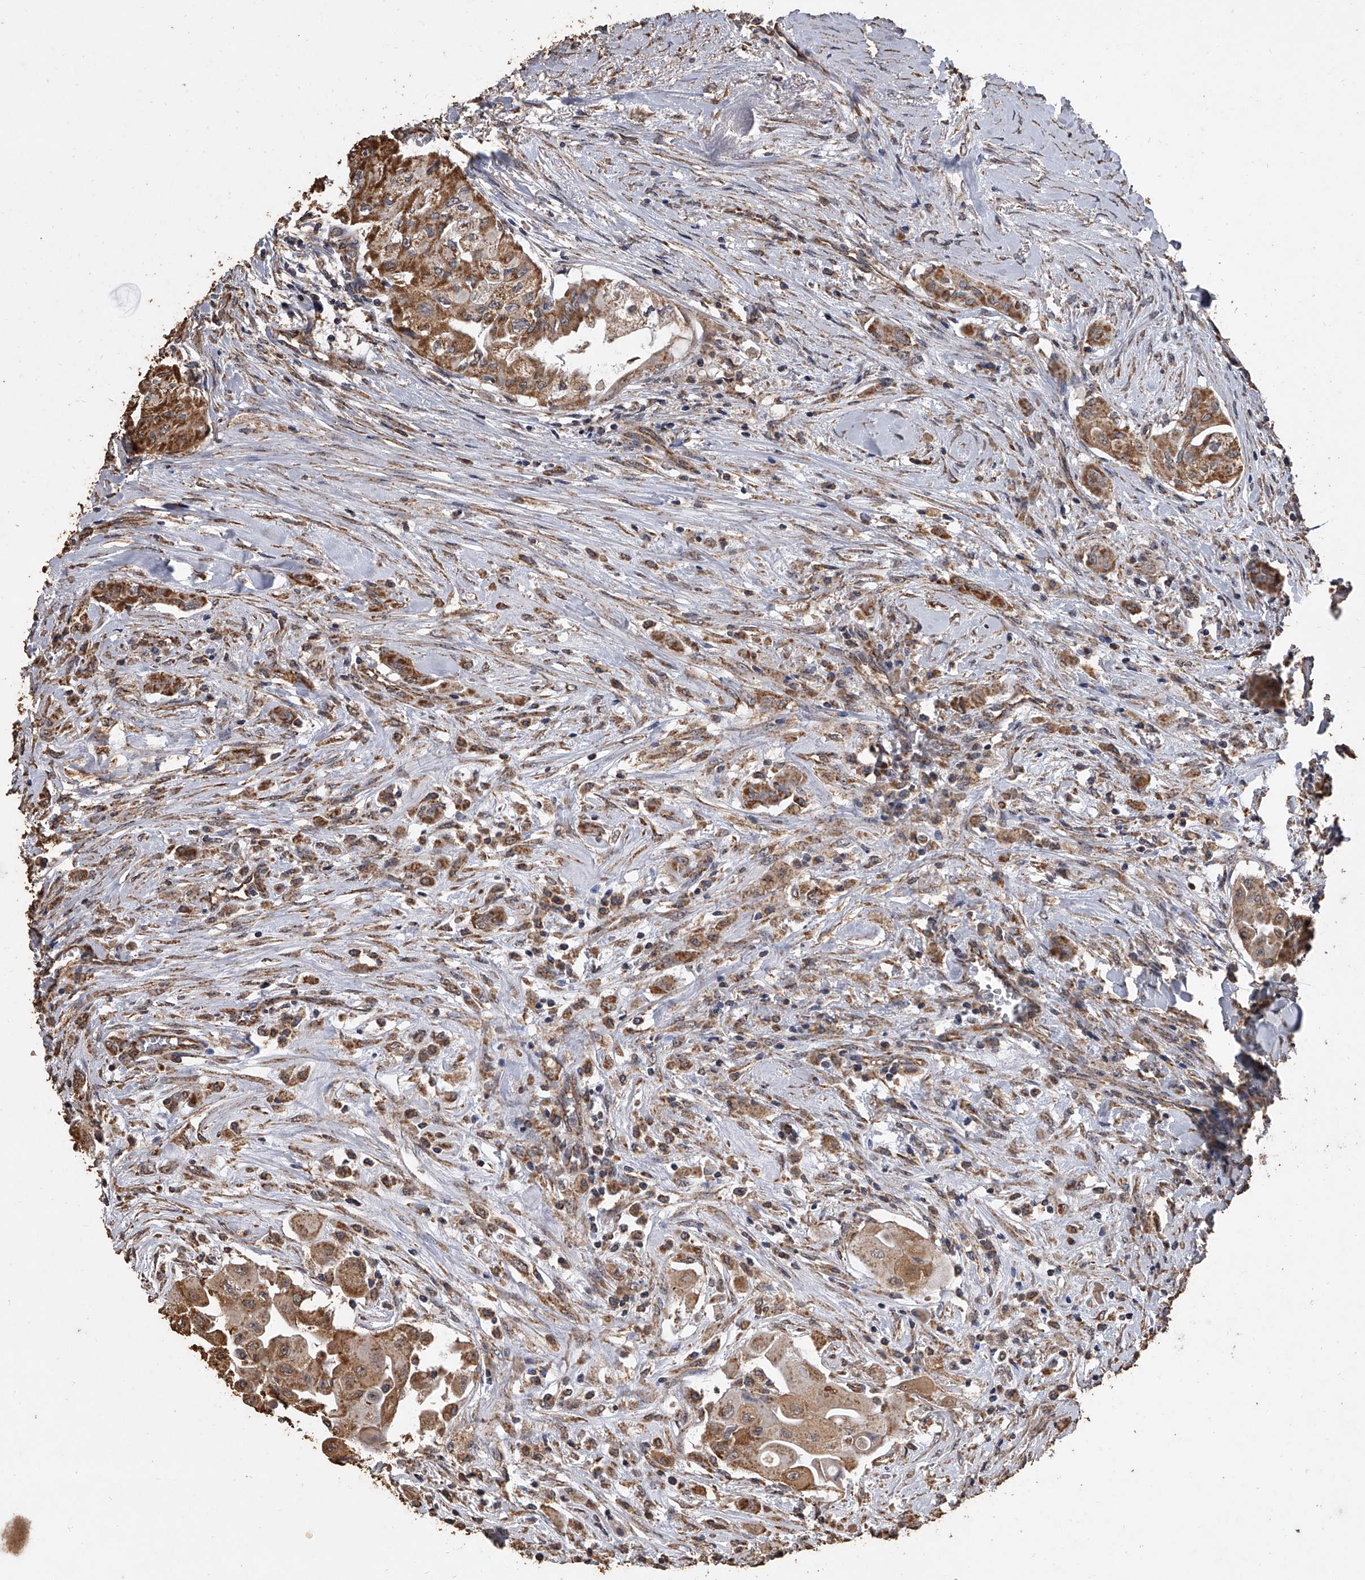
{"staining": {"intensity": "moderate", "quantity": ">75%", "location": "cytoplasmic/membranous"}, "tissue": "thyroid cancer", "cell_type": "Tumor cells", "image_type": "cancer", "snomed": [{"axis": "morphology", "description": "Papillary adenocarcinoma, NOS"}, {"axis": "topography", "description": "Thyroid gland"}], "caption": "A photomicrograph of thyroid papillary adenocarcinoma stained for a protein reveals moderate cytoplasmic/membranous brown staining in tumor cells.", "gene": "MRPL28", "patient": {"sex": "female", "age": 59}}